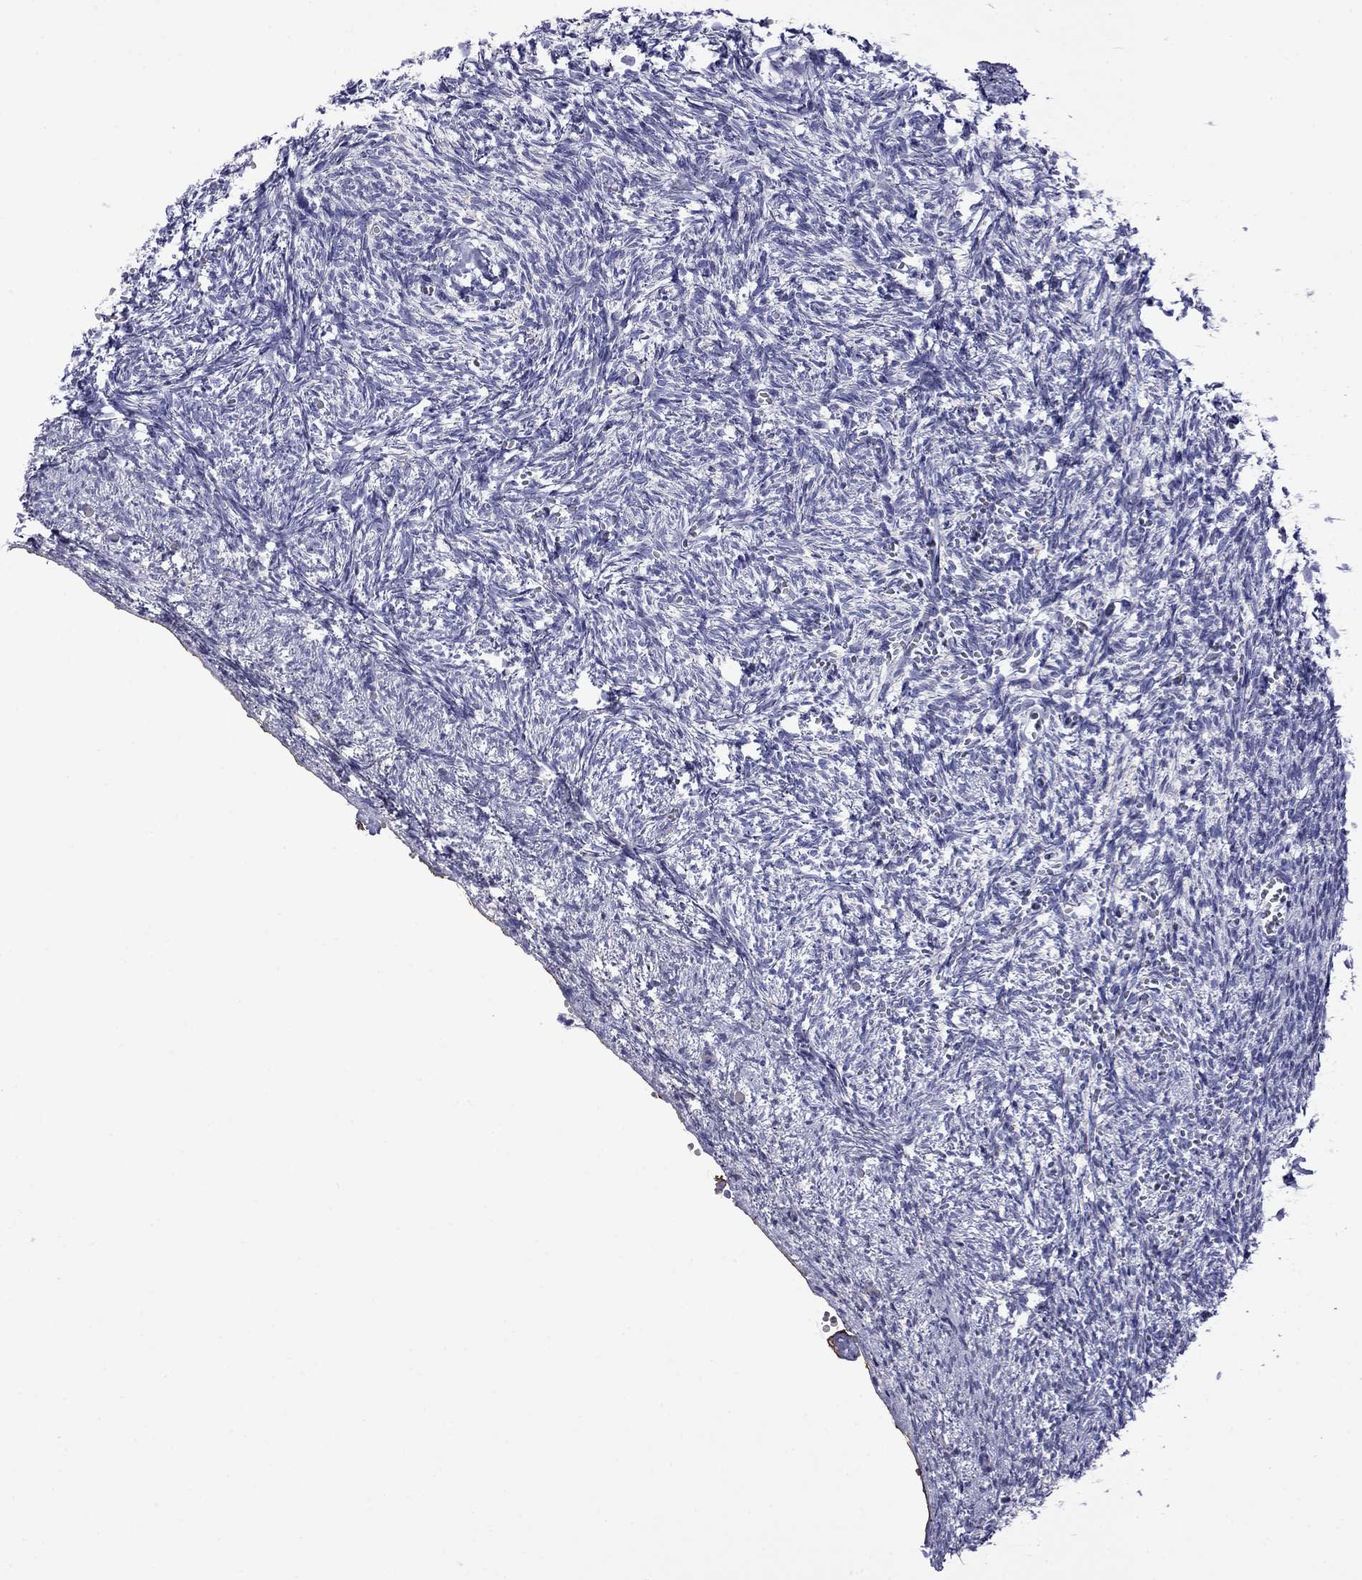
{"staining": {"intensity": "negative", "quantity": "none", "location": "none"}, "tissue": "ovary", "cell_type": "Follicle cells", "image_type": "normal", "snomed": [{"axis": "morphology", "description": "Normal tissue, NOS"}, {"axis": "topography", "description": "Ovary"}], "caption": "The micrograph demonstrates no significant expression in follicle cells of ovary.", "gene": "STAR", "patient": {"sex": "female", "age": 43}}